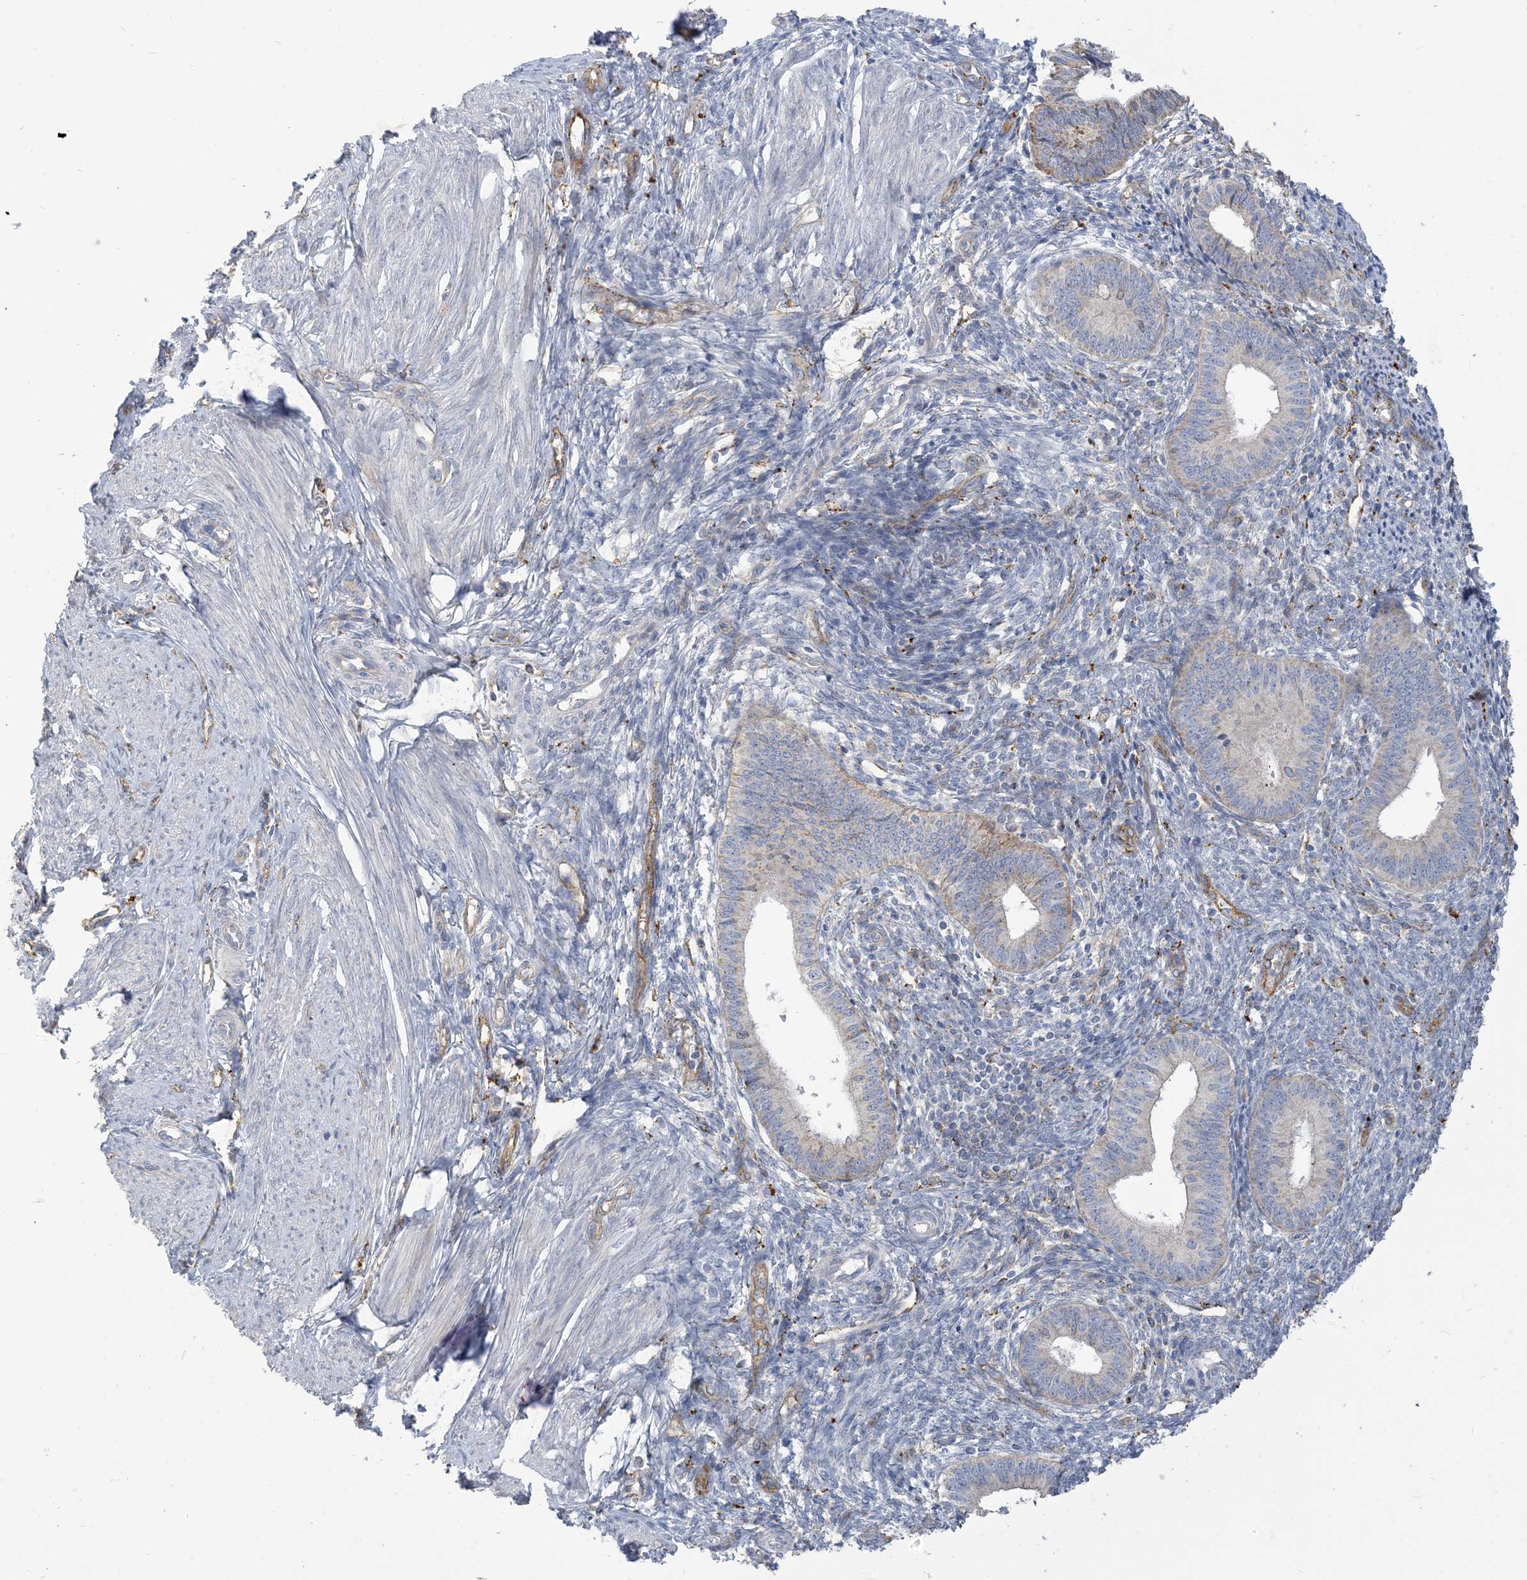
{"staining": {"intensity": "negative", "quantity": "none", "location": "none"}, "tissue": "endometrium", "cell_type": "Cells in endometrial stroma", "image_type": "normal", "snomed": [{"axis": "morphology", "description": "Normal tissue, NOS"}, {"axis": "topography", "description": "Endometrium"}], "caption": "High power microscopy image of an immunohistochemistry histopathology image of unremarkable endometrium, revealing no significant staining in cells in endometrial stroma.", "gene": "PEAR1", "patient": {"sex": "female", "age": 46}}